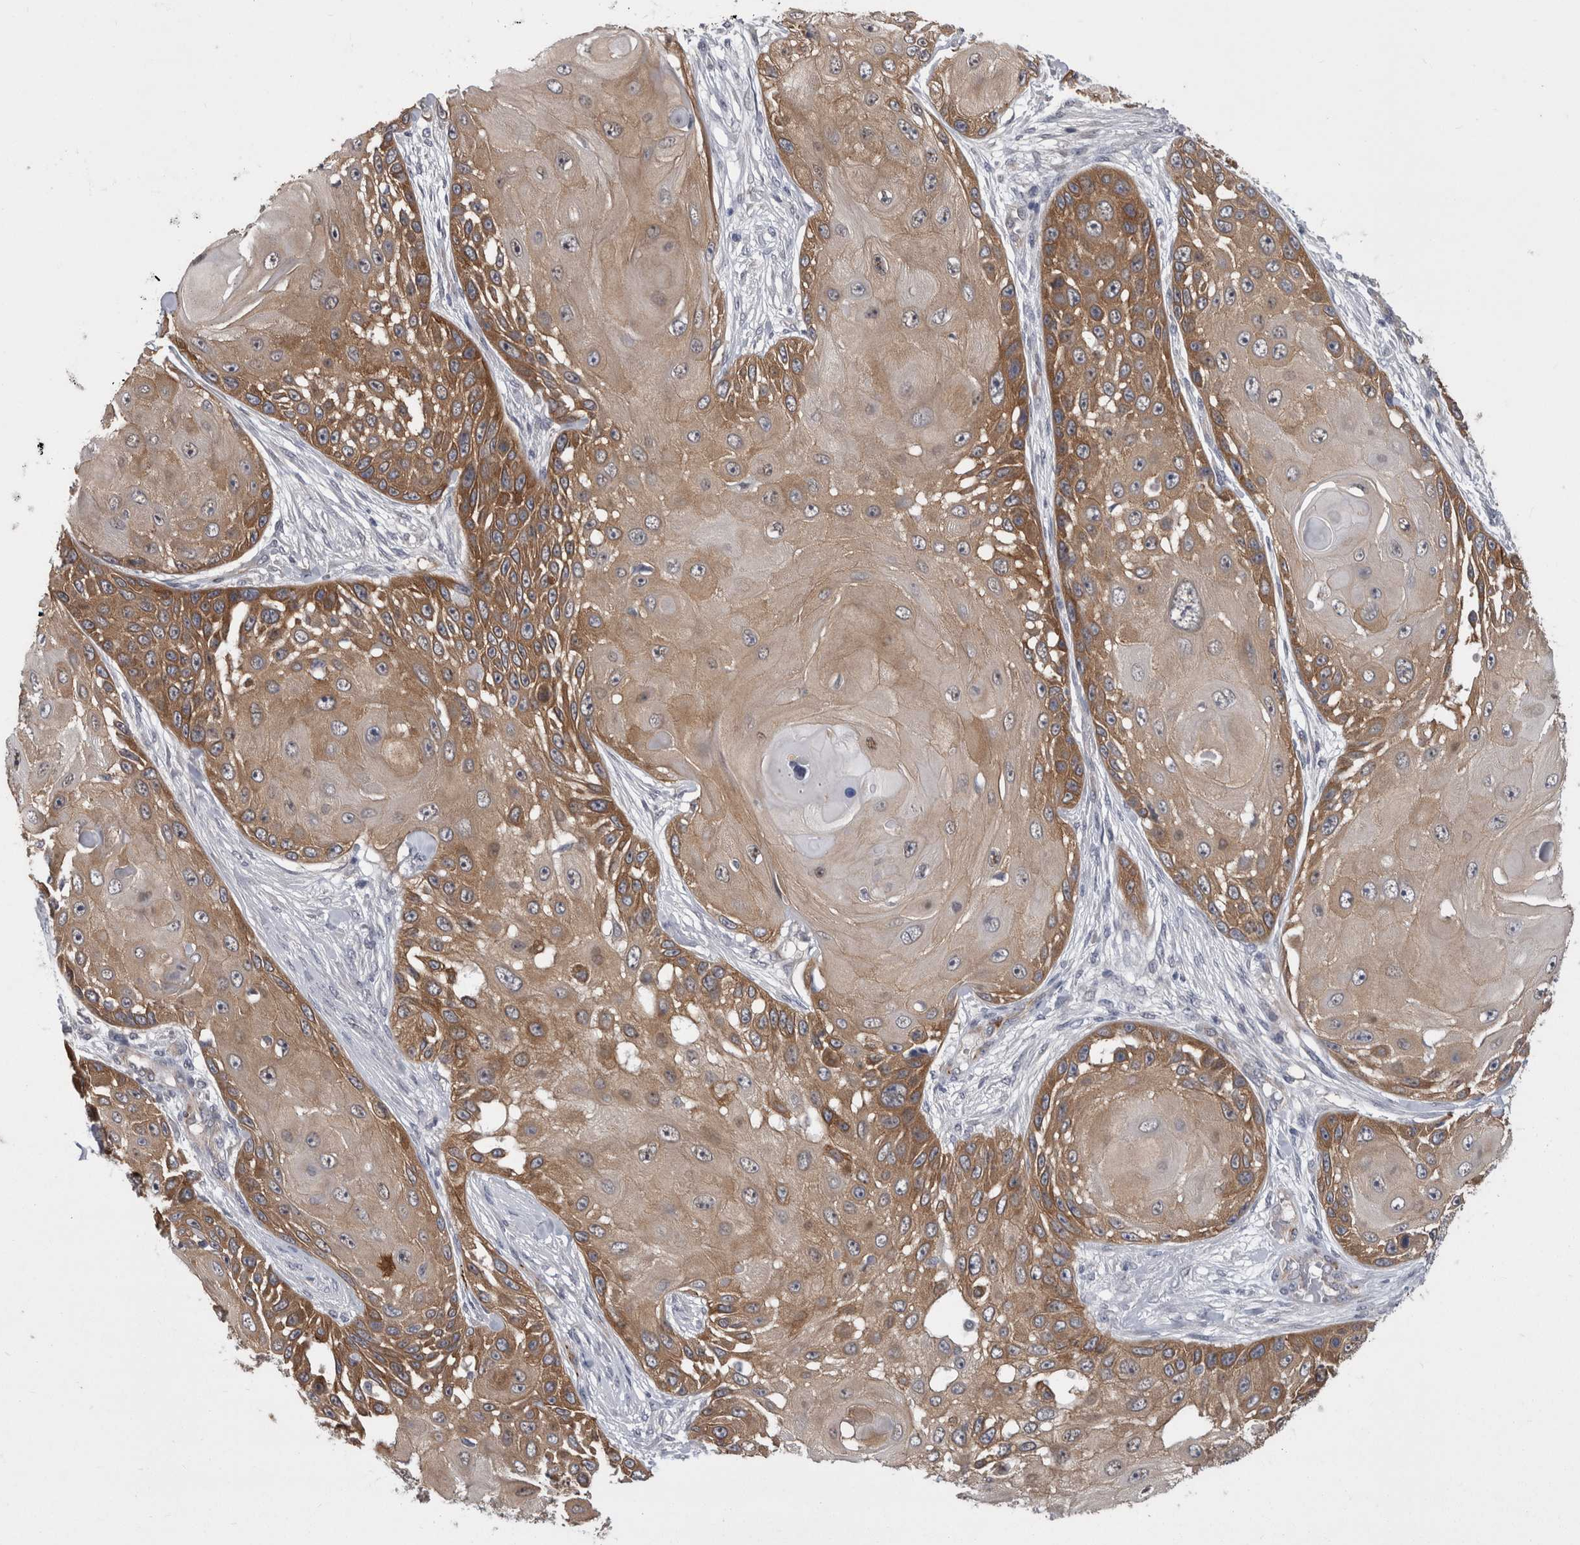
{"staining": {"intensity": "moderate", "quantity": ">75%", "location": "cytoplasmic/membranous"}, "tissue": "skin cancer", "cell_type": "Tumor cells", "image_type": "cancer", "snomed": [{"axis": "morphology", "description": "Squamous cell carcinoma, NOS"}, {"axis": "topography", "description": "Skin"}], "caption": "IHC (DAB (3,3'-diaminobenzidine)) staining of squamous cell carcinoma (skin) displays moderate cytoplasmic/membranous protein expression in approximately >75% of tumor cells. IHC stains the protein of interest in brown and the nuclei are stained blue.", "gene": "FAM83H", "patient": {"sex": "female", "age": 44}}